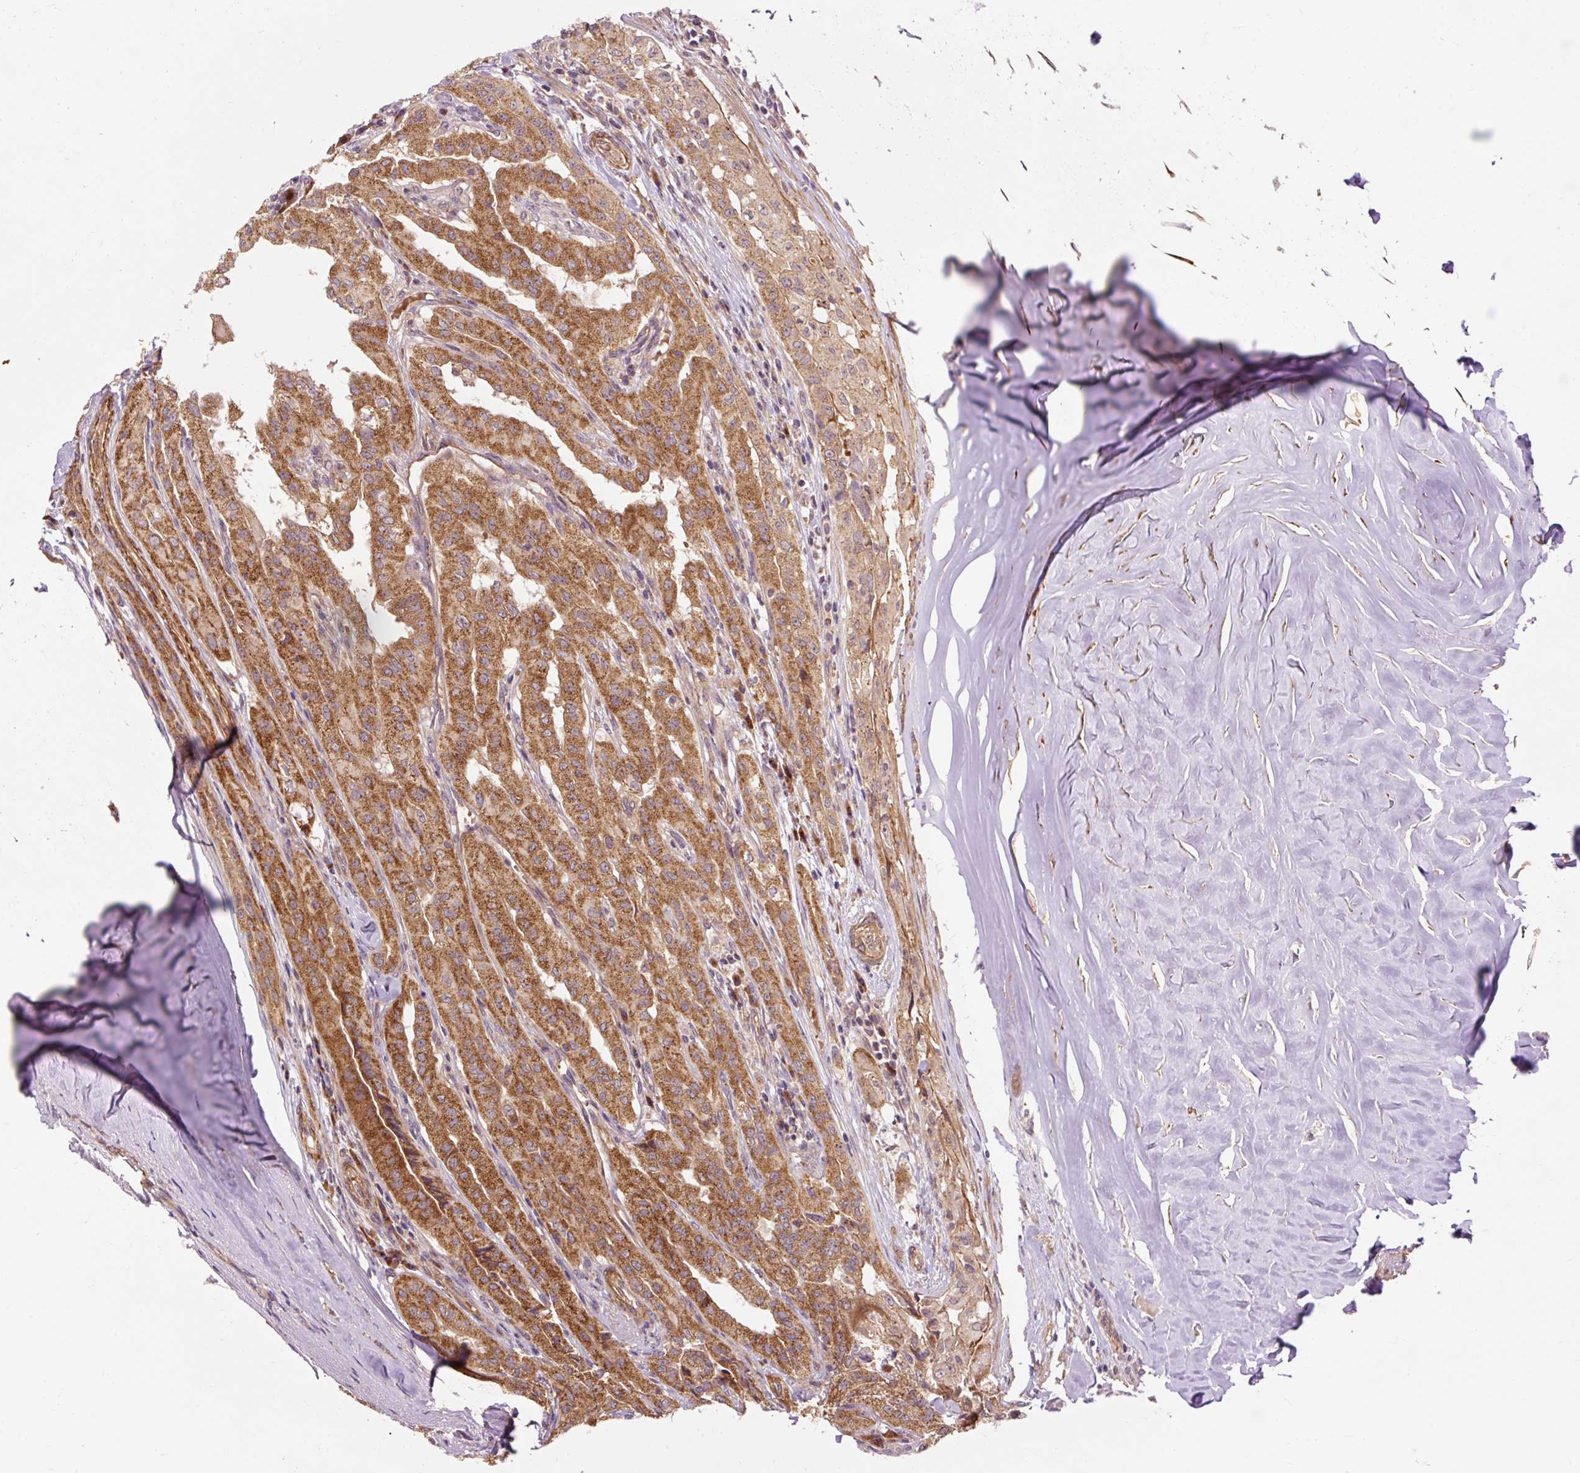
{"staining": {"intensity": "strong", "quantity": ">75%", "location": "cytoplasmic/membranous"}, "tissue": "thyroid cancer", "cell_type": "Tumor cells", "image_type": "cancer", "snomed": [{"axis": "morphology", "description": "Papillary adenocarcinoma, NOS"}, {"axis": "topography", "description": "Thyroid gland"}], "caption": "Human thyroid cancer stained with a brown dye demonstrates strong cytoplasmic/membranous positive positivity in about >75% of tumor cells.", "gene": "RIPOR3", "patient": {"sex": "female", "age": 59}}